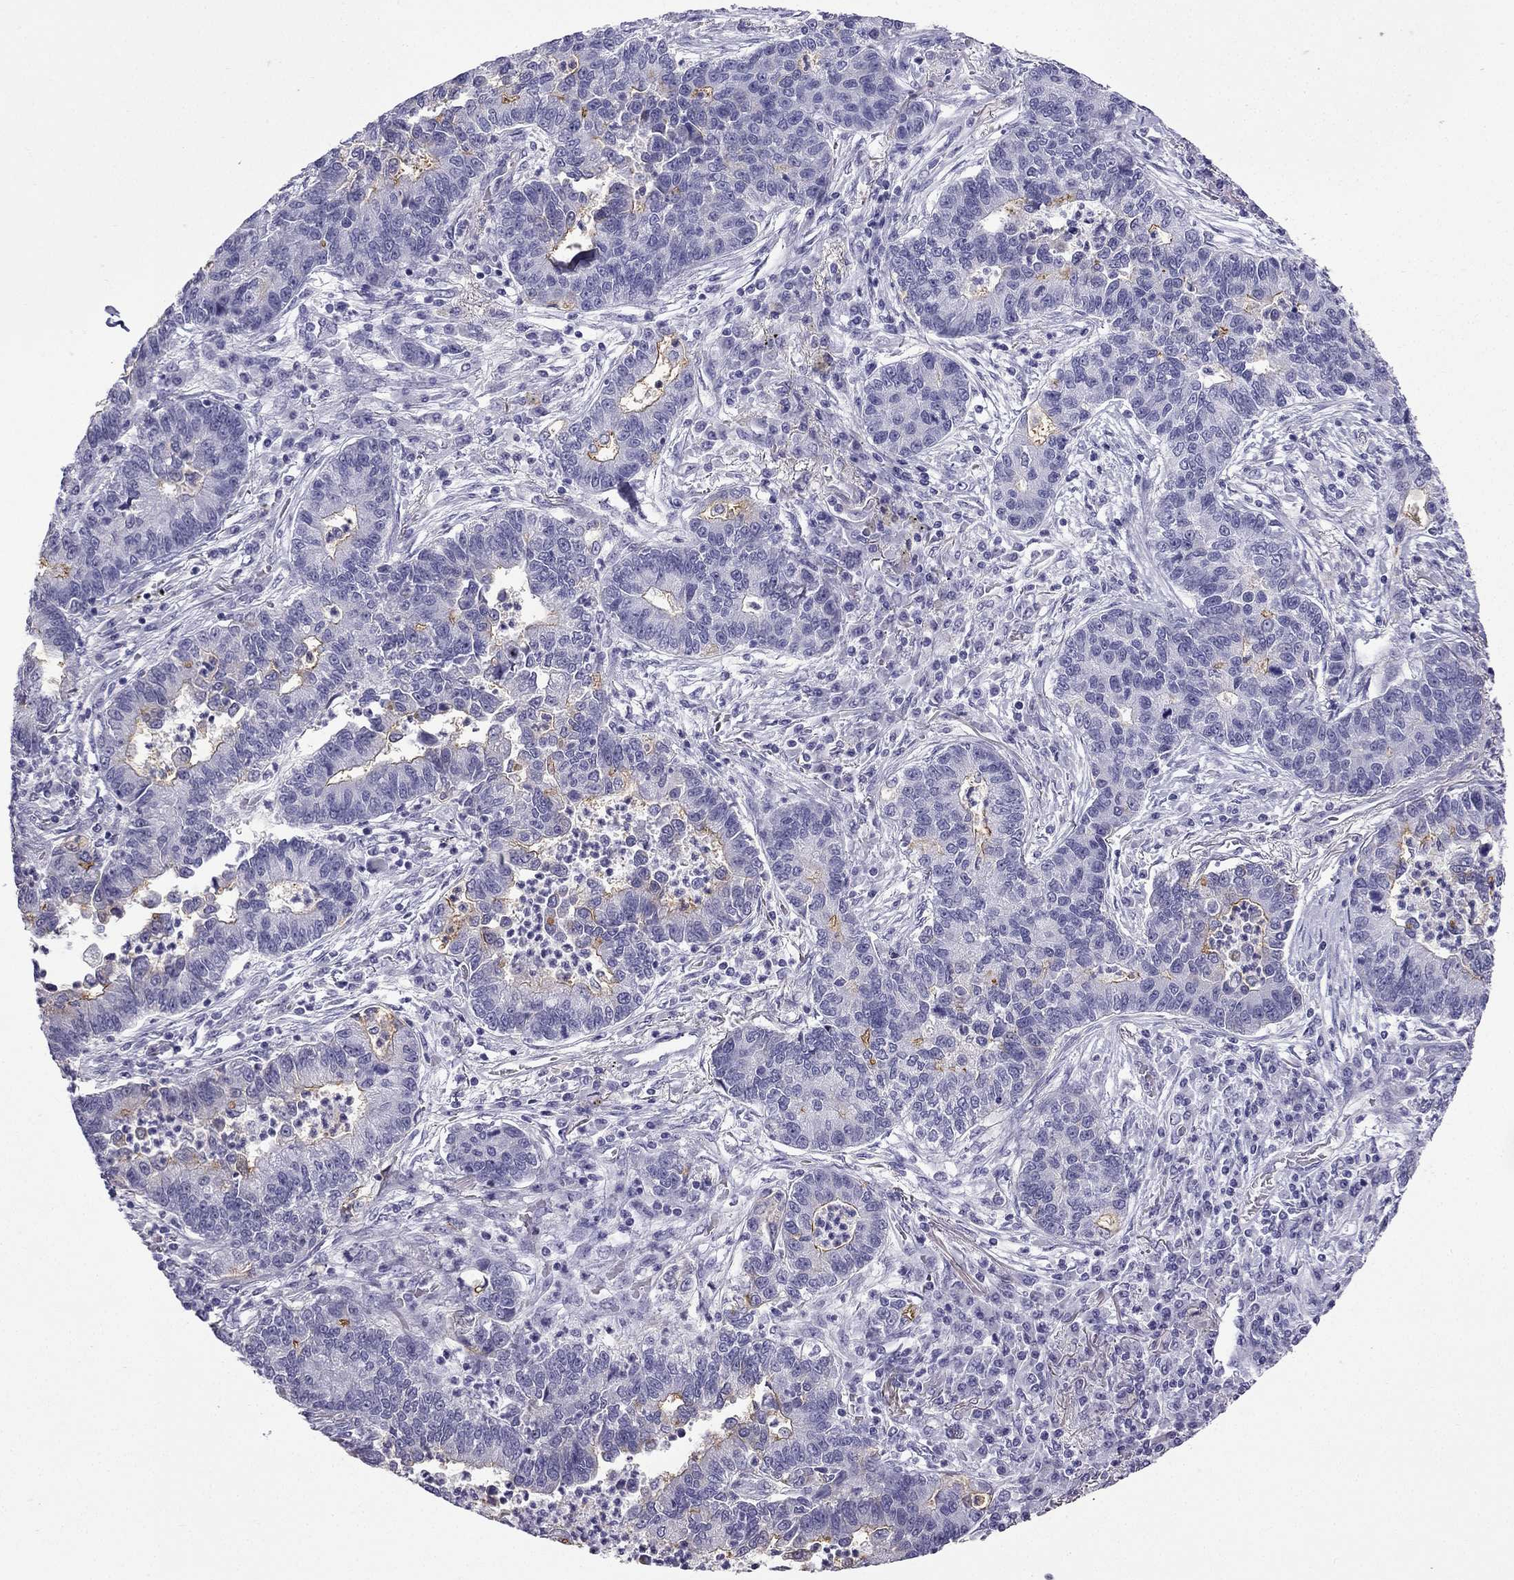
{"staining": {"intensity": "weak", "quantity": "<25%", "location": "cytoplasmic/membranous"}, "tissue": "lung cancer", "cell_type": "Tumor cells", "image_type": "cancer", "snomed": [{"axis": "morphology", "description": "Adenocarcinoma, NOS"}, {"axis": "topography", "description": "Lung"}], "caption": "Tumor cells are negative for protein expression in human lung cancer (adenocarcinoma).", "gene": "GJA8", "patient": {"sex": "female", "age": 57}}